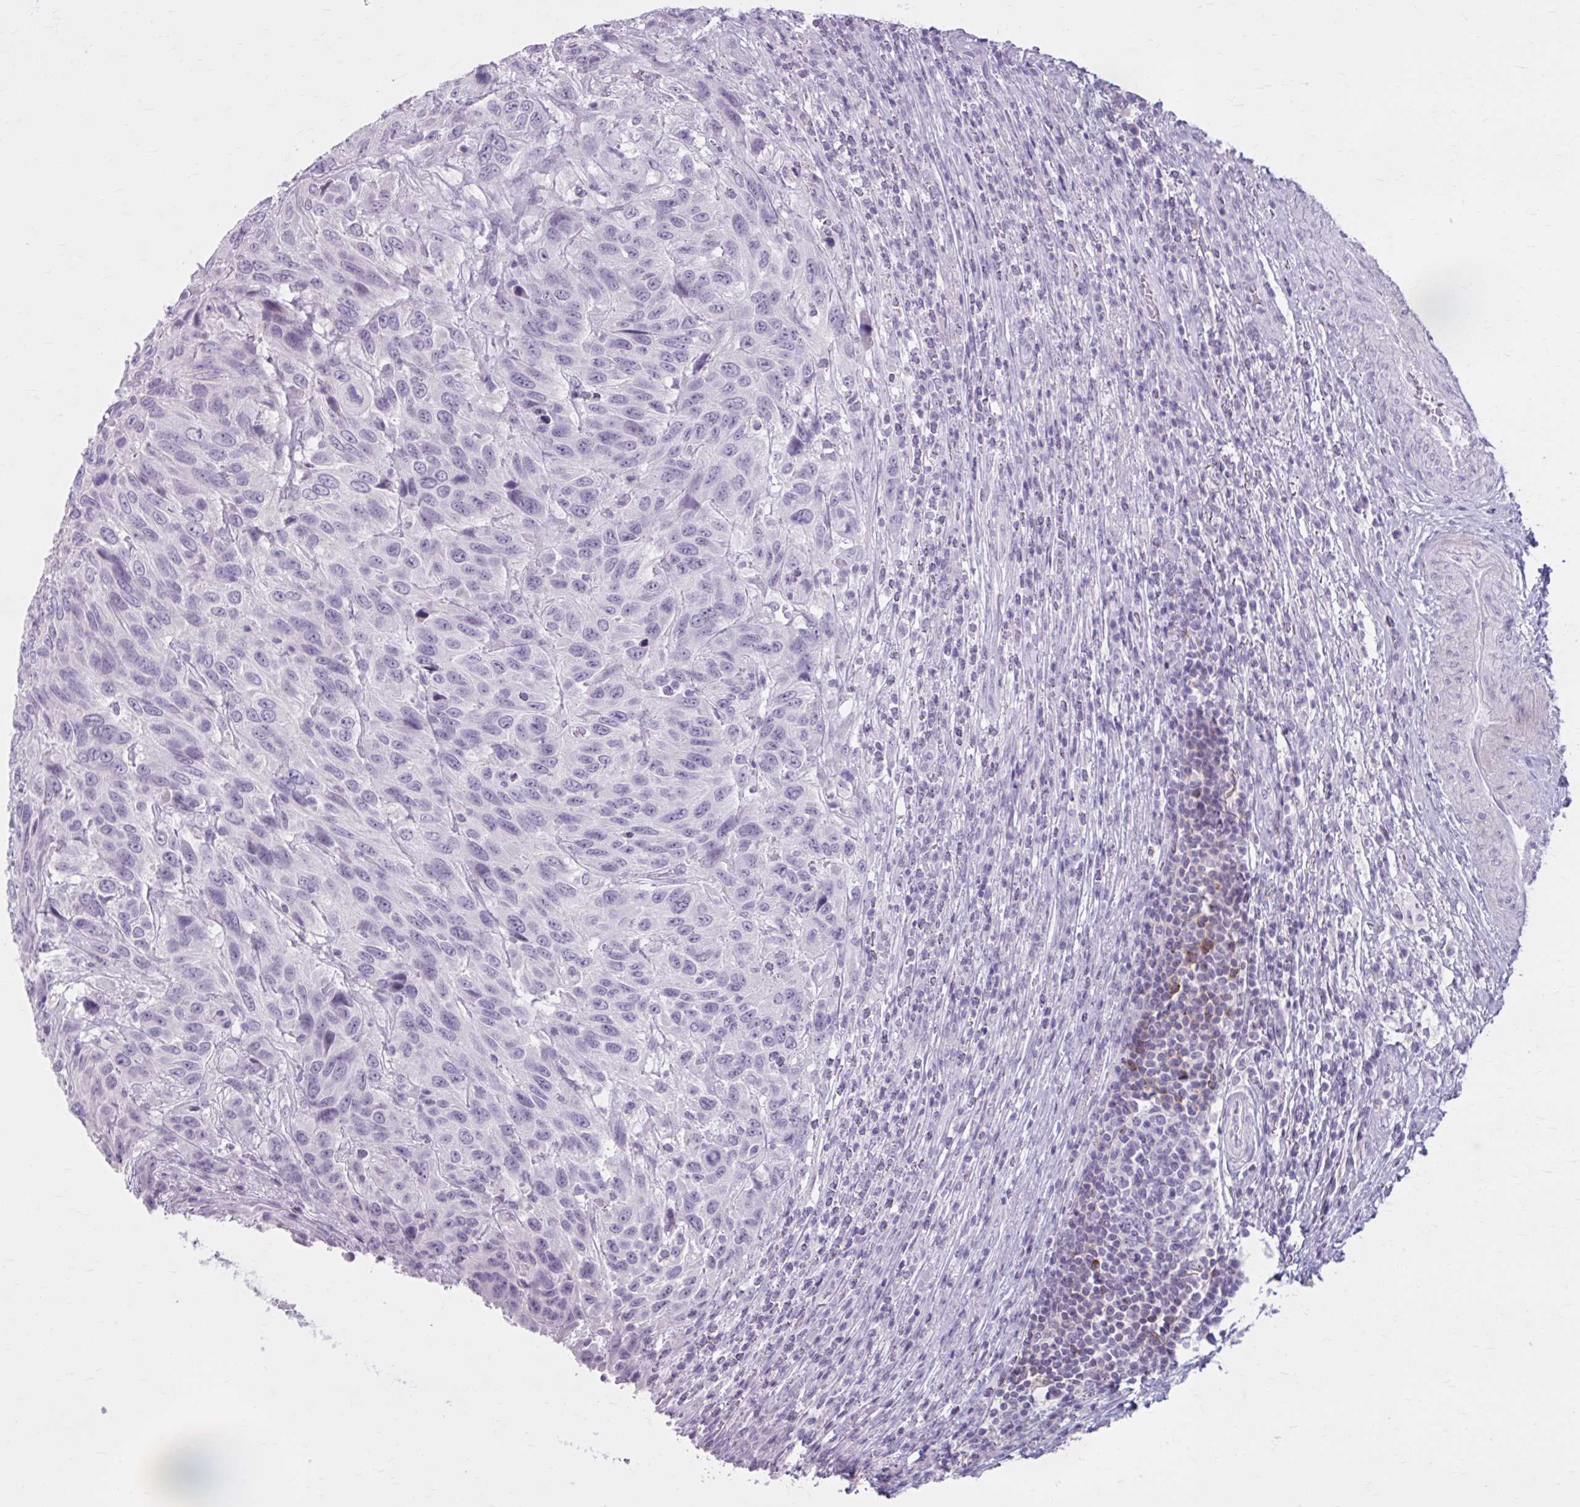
{"staining": {"intensity": "negative", "quantity": "none", "location": "none"}, "tissue": "urothelial cancer", "cell_type": "Tumor cells", "image_type": "cancer", "snomed": [{"axis": "morphology", "description": "Urothelial carcinoma, High grade"}, {"axis": "topography", "description": "Urinary bladder"}], "caption": "Tumor cells are negative for protein expression in human urothelial carcinoma (high-grade).", "gene": "OR4B1", "patient": {"sex": "female", "age": 70}}